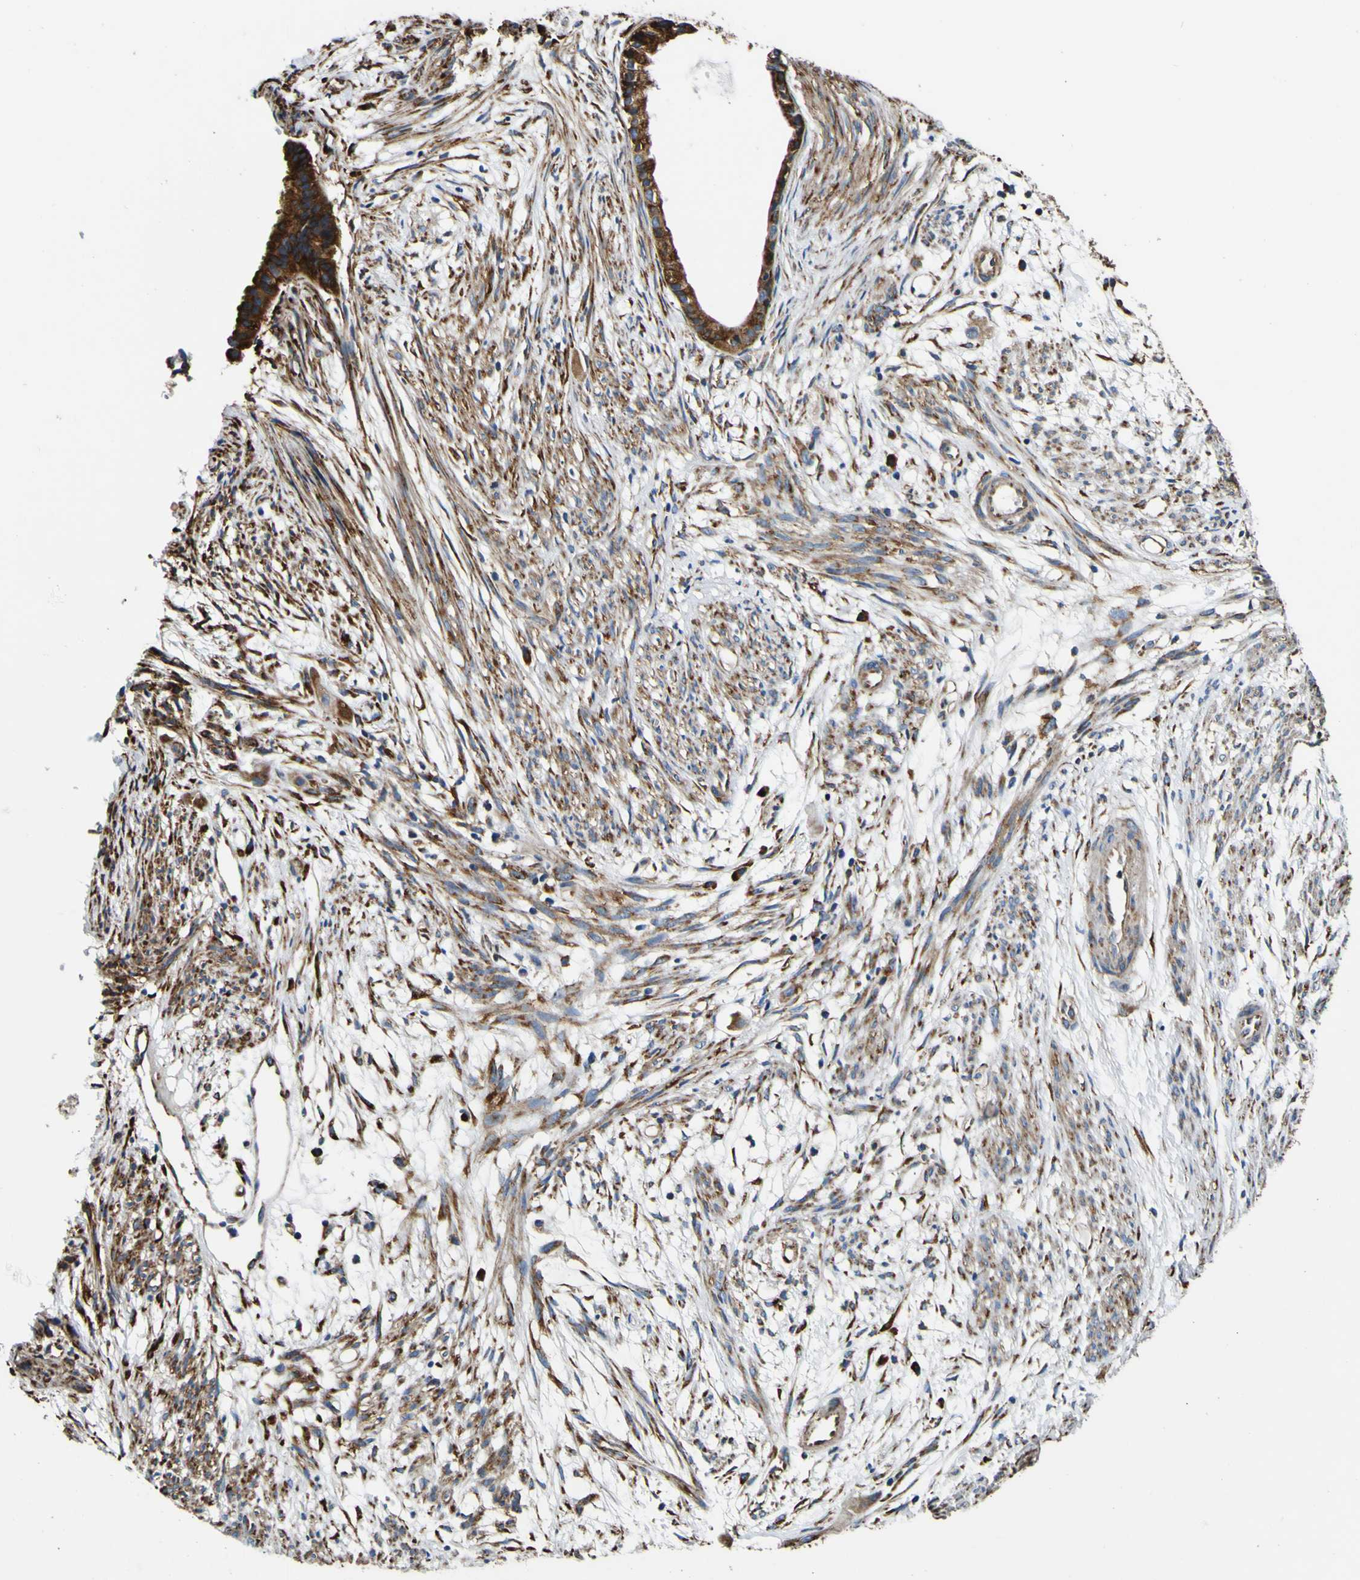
{"staining": {"intensity": "moderate", "quantity": ">75%", "location": "cytoplasmic/membranous"}, "tissue": "cervical cancer", "cell_type": "Tumor cells", "image_type": "cancer", "snomed": [{"axis": "morphology", "description": "Normal tissue, NOS"}, {"axis": "morphology", "description": "Adenocarcinoma, NOS"}, {"axis": "topography", "description": "Cervix"}, {"axis": "topography", "description": "Endometrium"}], "caption": "Protein expression analysis of adenocarcinoma (cervical) displays moderate cytoplasmic/membranous staining in about >75% of tumor cells.", "gene": "INPP5A", "patient": {"sex": "female", "age": 86}}